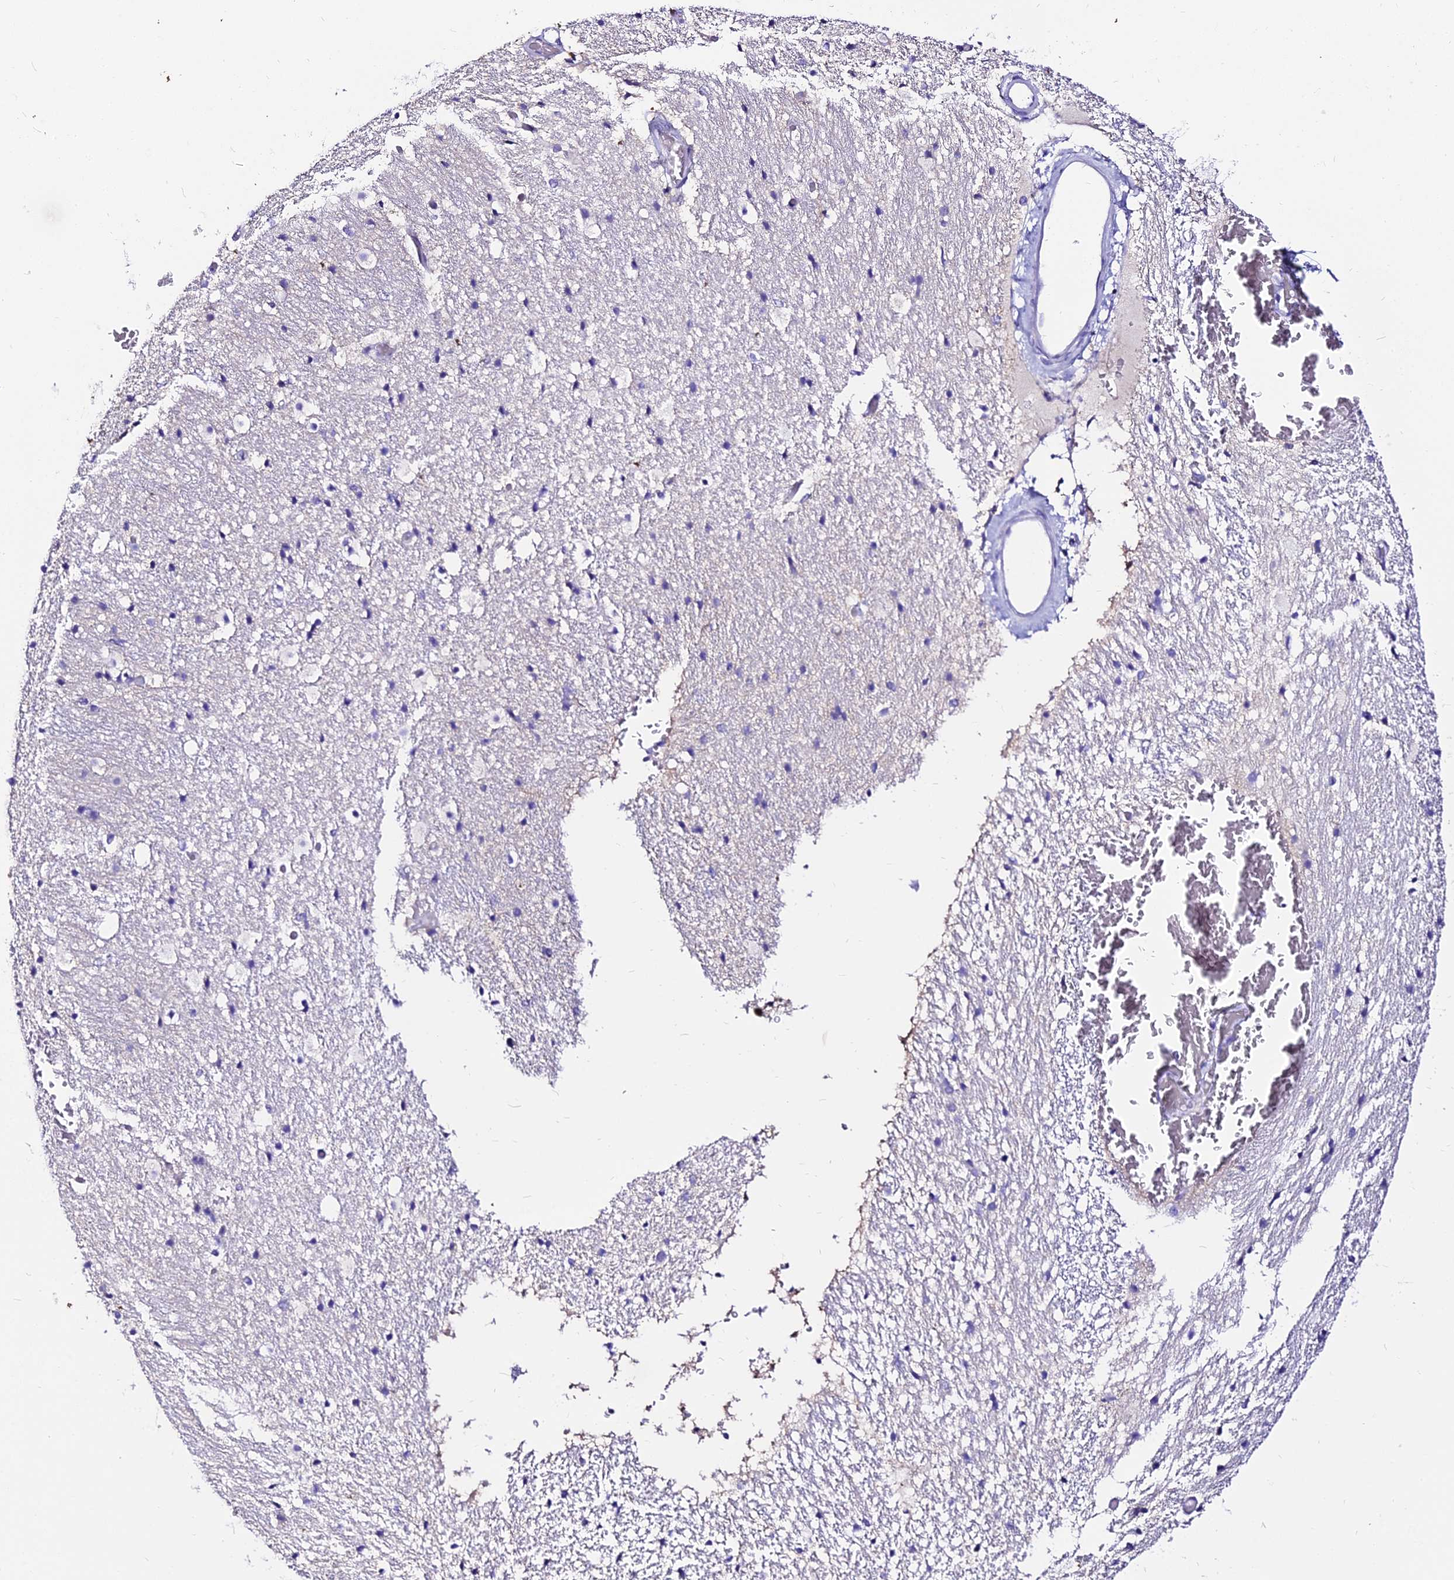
{"staining": {"intensity": "negative", "quantity": "none", "location": "none"}, "tissue": "hippocampus", "cell_type": "Glial cells", "image_type": "normal", "snomed": [{"axis": "morphology", "description": "Normal tissue, NOS"}, {"axis": "topography", "description": "Hippocampus"}], "caption": "This is a photomicrograph of immunohistochemistry staining of unremarkable hippocampus, which shows no staining in glial cells.", "gene": "DEFB106A", "patient": {"sex": "female", "age": 52}}